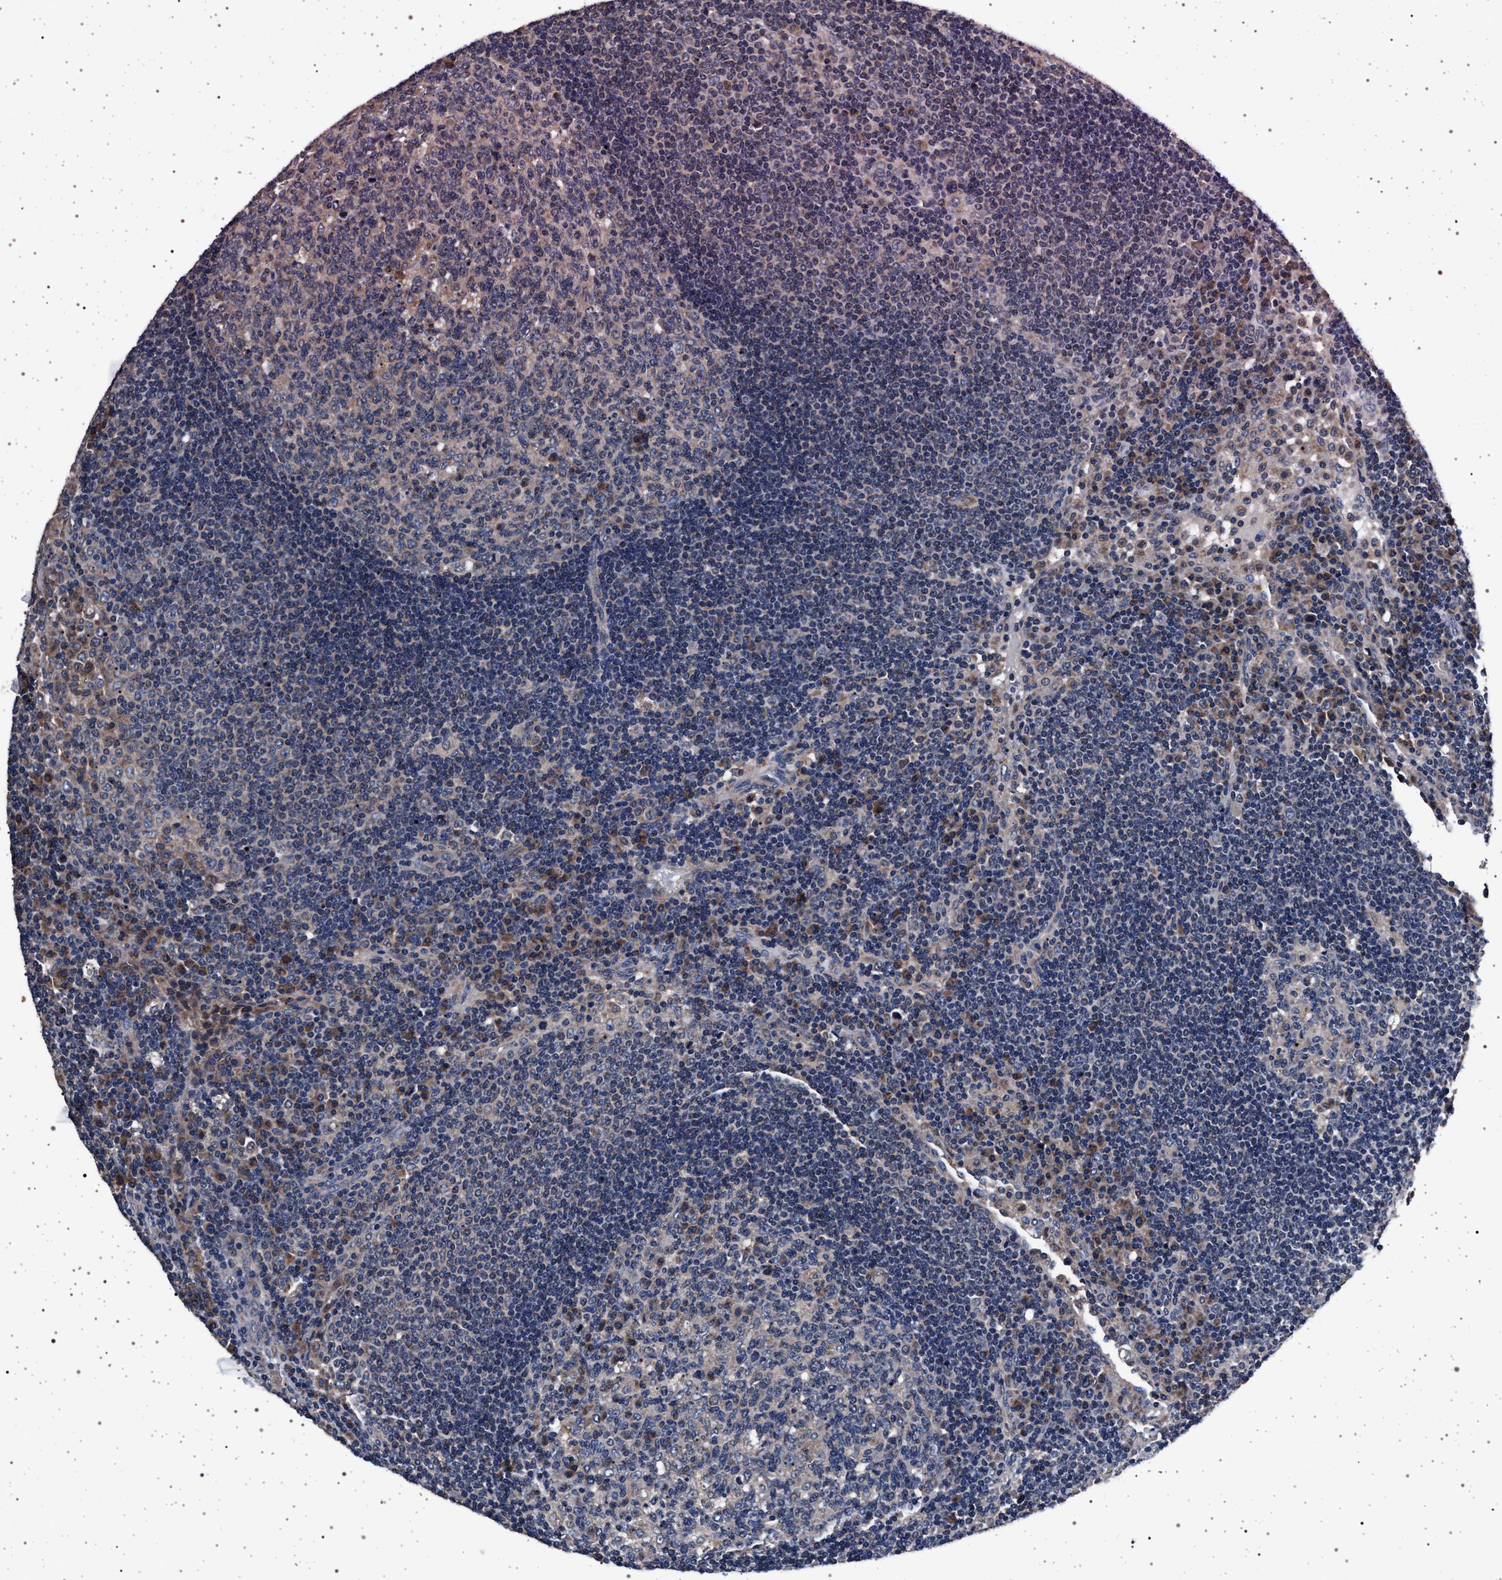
{"staining": {"intensity": "weak", "quantity": "<25%", "location": "cytoplasmic/membranous"}, "tissue": "lymph node", "cell_type": "Germinal center cells", "image_type": "normal", "snomed": [{"axis": "morphology", "description": "Normal tissue, NOS"}, {"axis": "topography", "description": "Lymph node"}], "caption": "IHC of benign lymph node displays no expression in germinal center cells.", "gene": "MAP3K2", "patient": {"sex": "female", "age": 53}}